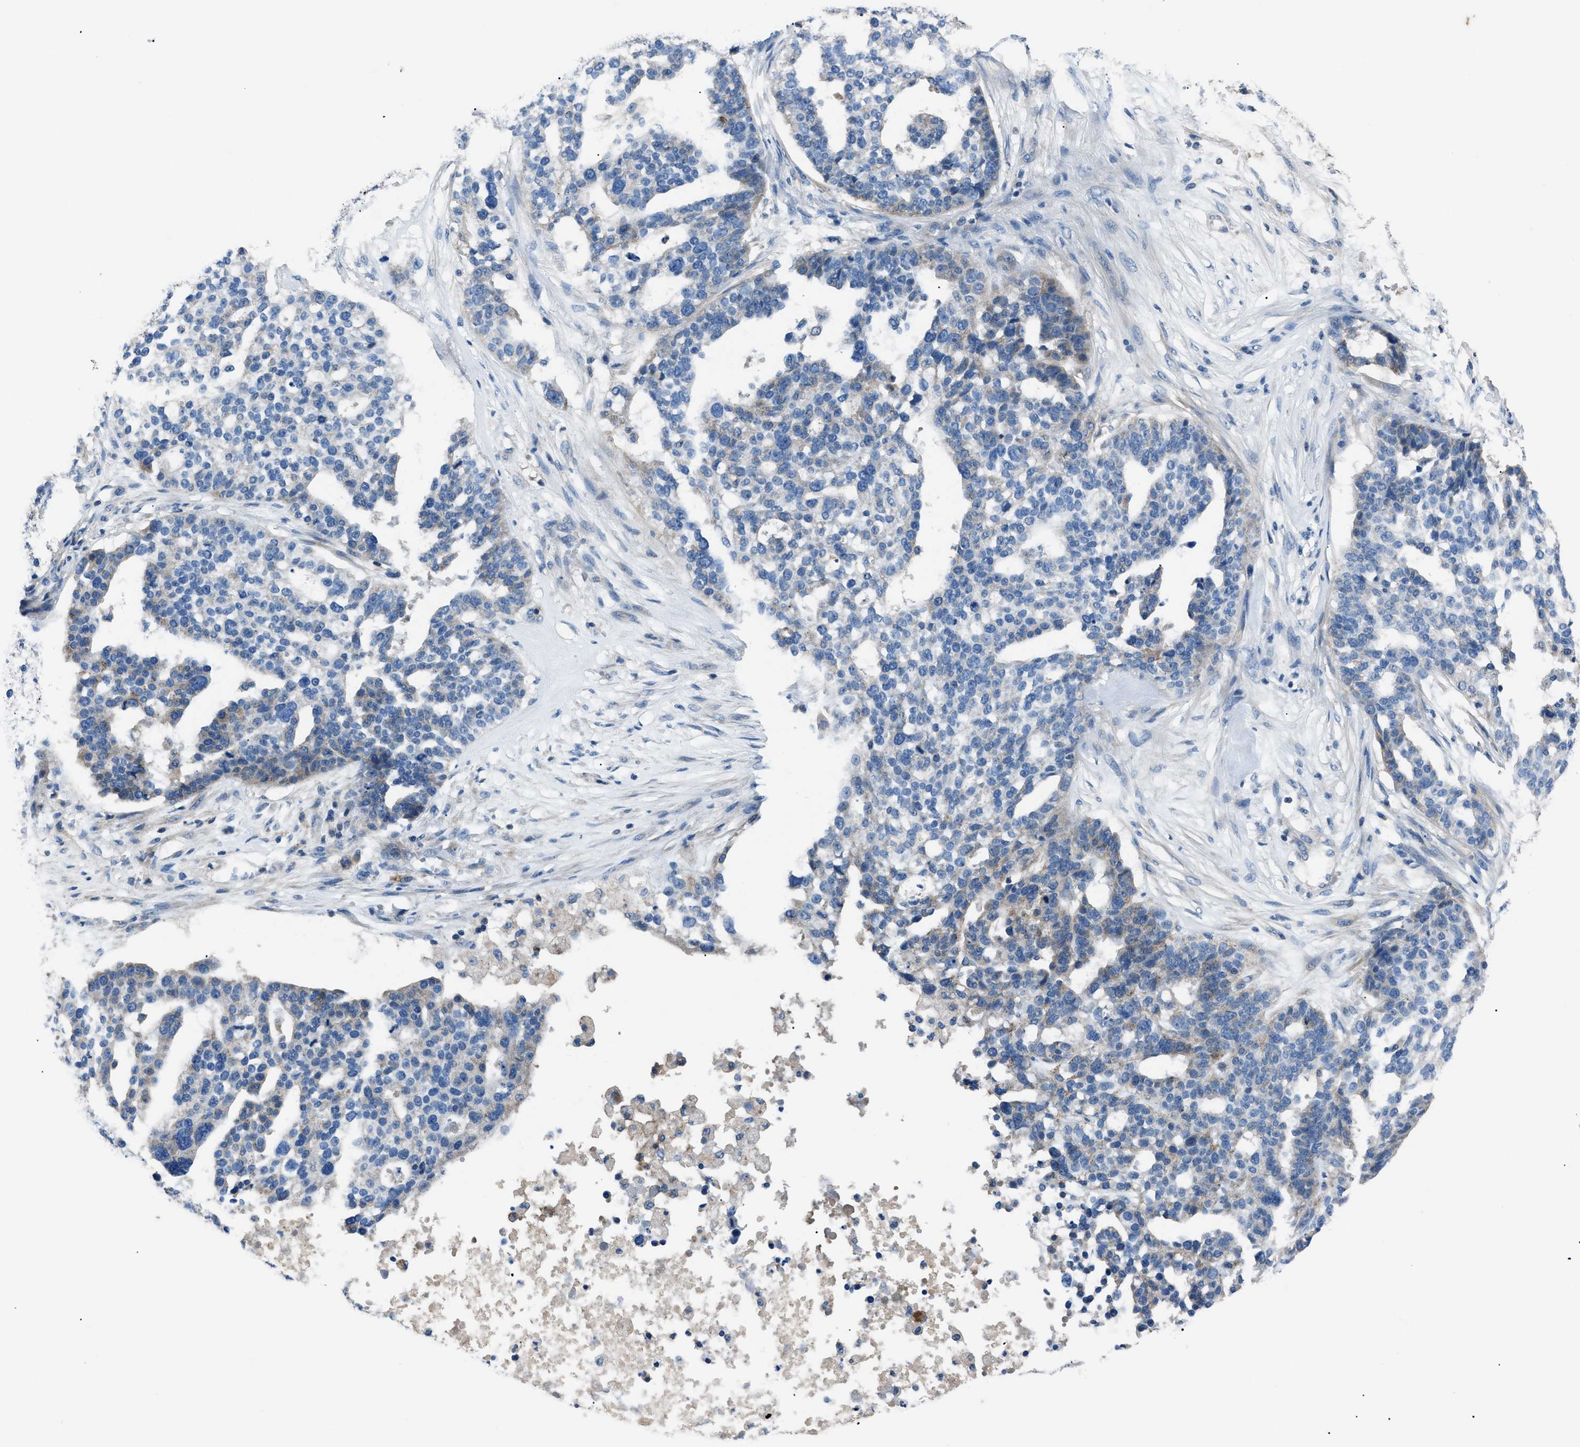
{"staining": {"intensity": "weak", "quantity": "<25%", "location": "cytoplasmic/membranous"}, "tissue": "ovarian cancer", "cell_type": "Tumor cells", "image_type": "cancer", "snomed": [{"axis": "morphology", "description": "Cystadenocarcinoma, serous, NOS"}, {"axis": "topography", "description": "Ovary"}], "caption": "Immunohistochemistry (IHC) of human serous cystadenocarcinoma (ovarian) shows no positivity in tumor cells.", "gene": "SGCZ", "patient": {"sex": "female", "age": 59}}